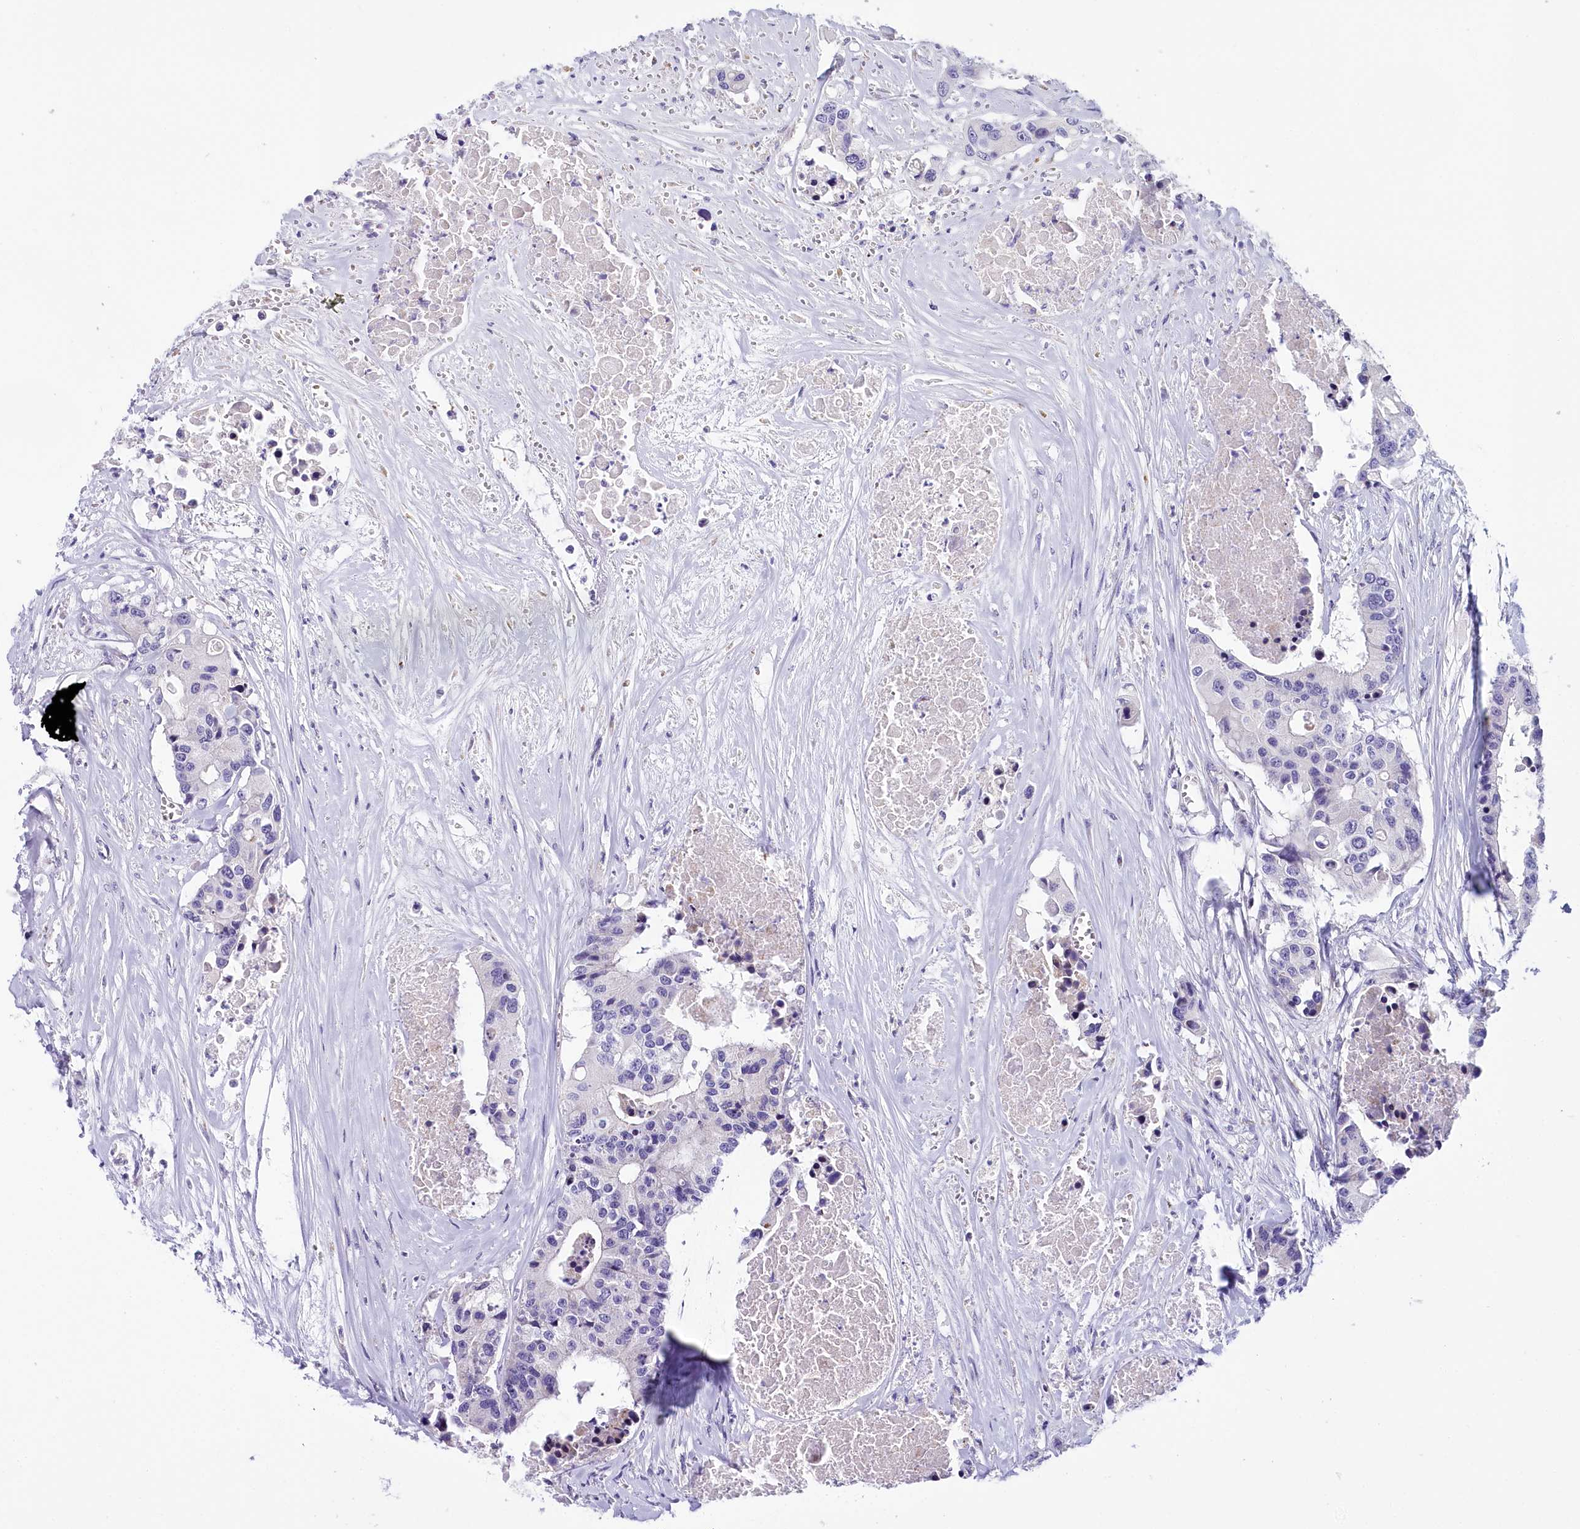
{"staining": {"intensity": "negative", "quantity": "none", "location": "none"}, "tissue": "colorectal cancer", "cell_type": "Tumor cells", "image_type": "cancer", "snomed": [{"axis": "morphology", "description": "Adenocarcinoma, NOS"}, {"axis": "topography", "description": "Colon"}], "caption": "Immunohistochemical staining of human colorectal cancer displays no significant positivity in tumor cells.", "gene": "TIMM22", "patient": {"sex": "male", "age": 77}}